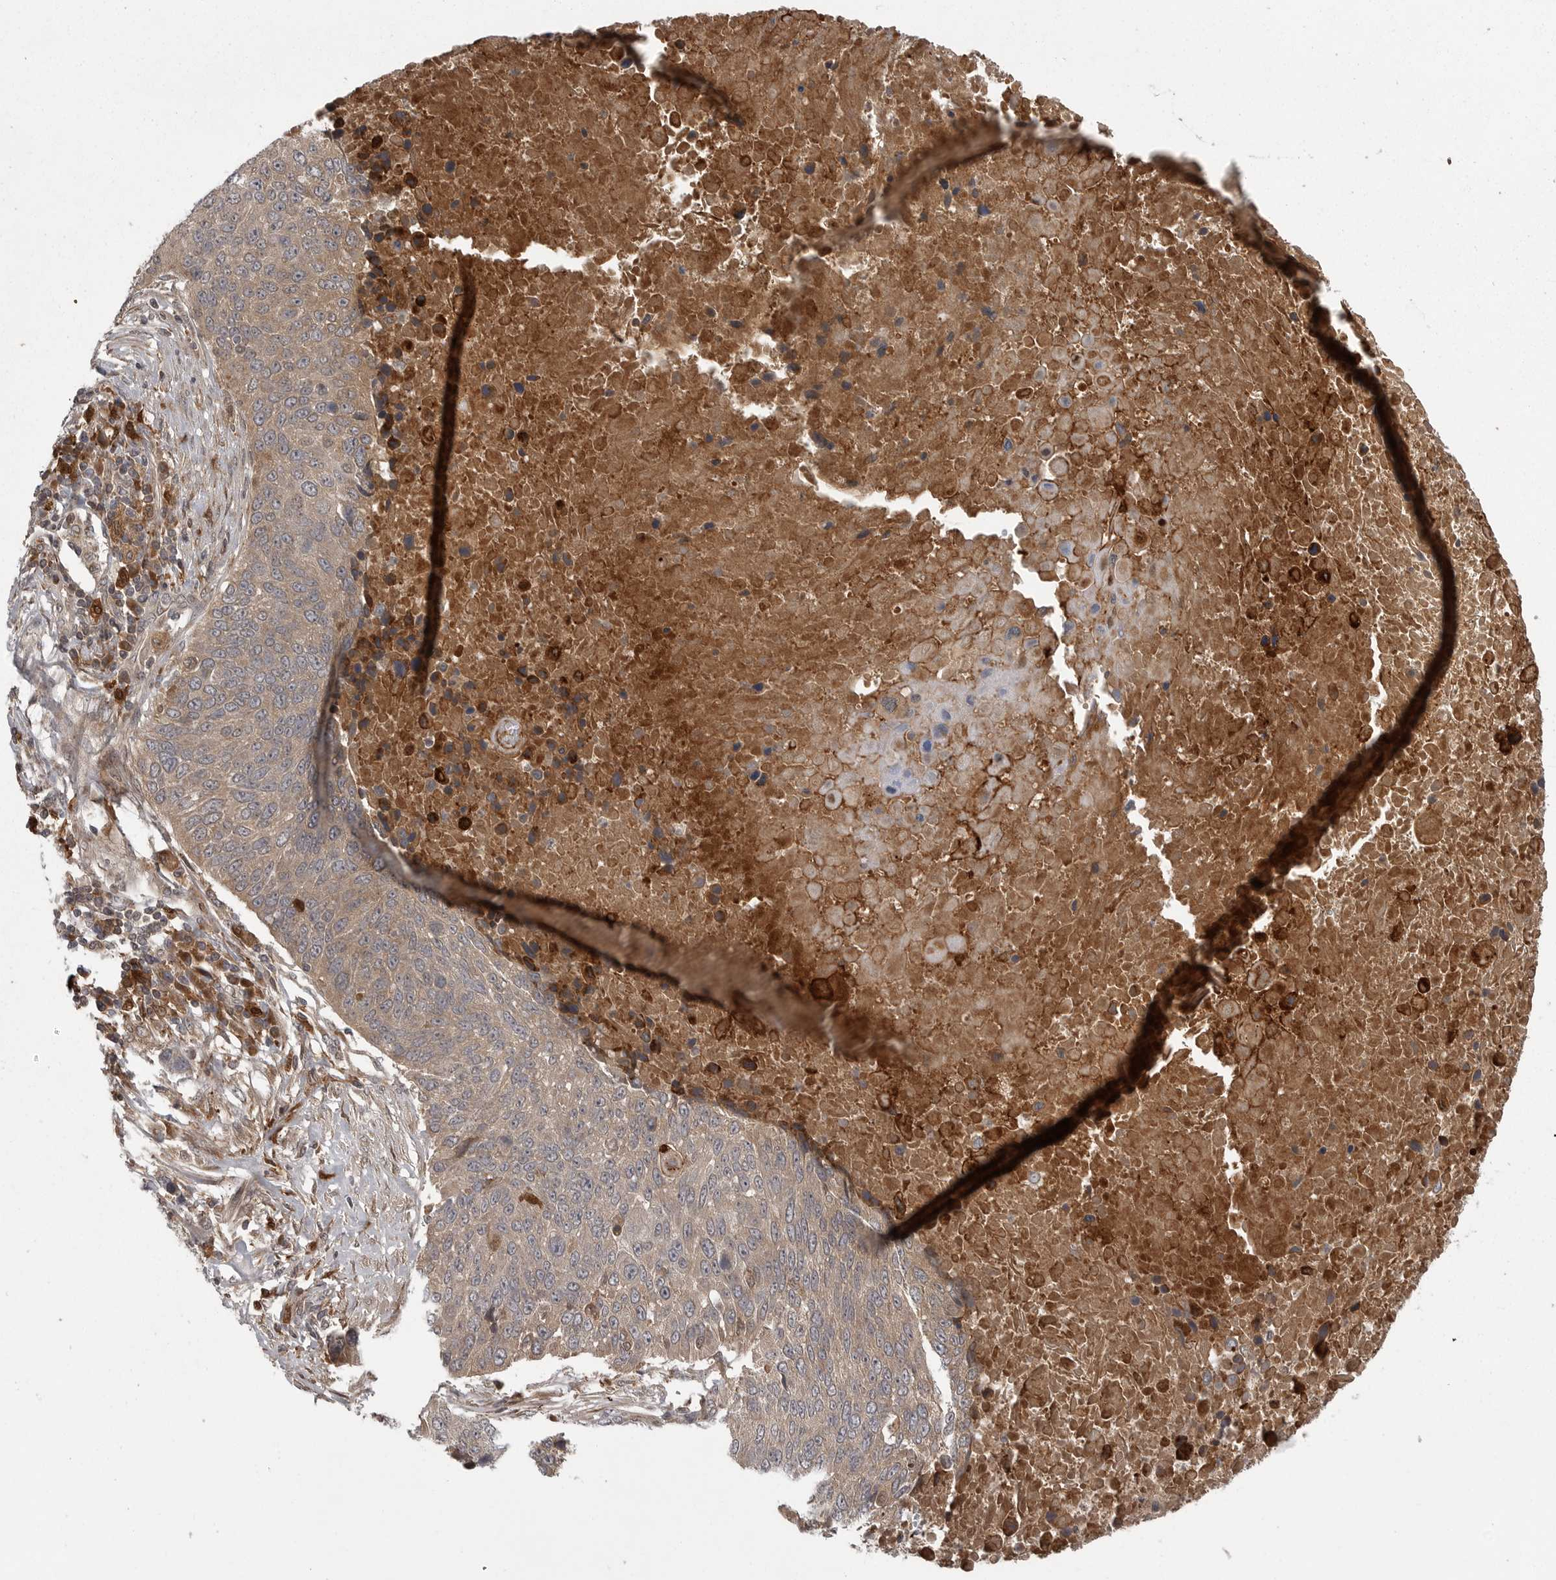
{"staining": {"intensity": "weak", "quantity": "<25%", "location": "cytoplasmic/membranous"}, "tissue": "lung cancer", "cell_type": "Tumor cells", "image_type": "cancer", "snomed": [{"axis": "morphology", "description": "Squamous cell carcinoma, NOS"}, {"axis": "topography", "description": "Lung"}], "caption": "A histopathology image of human lung cancer (squamous cell carcinoma) is negative for staining in tumor cells.", "gene": "GPR31", "patient": {"sex": "male", "age": 66}}